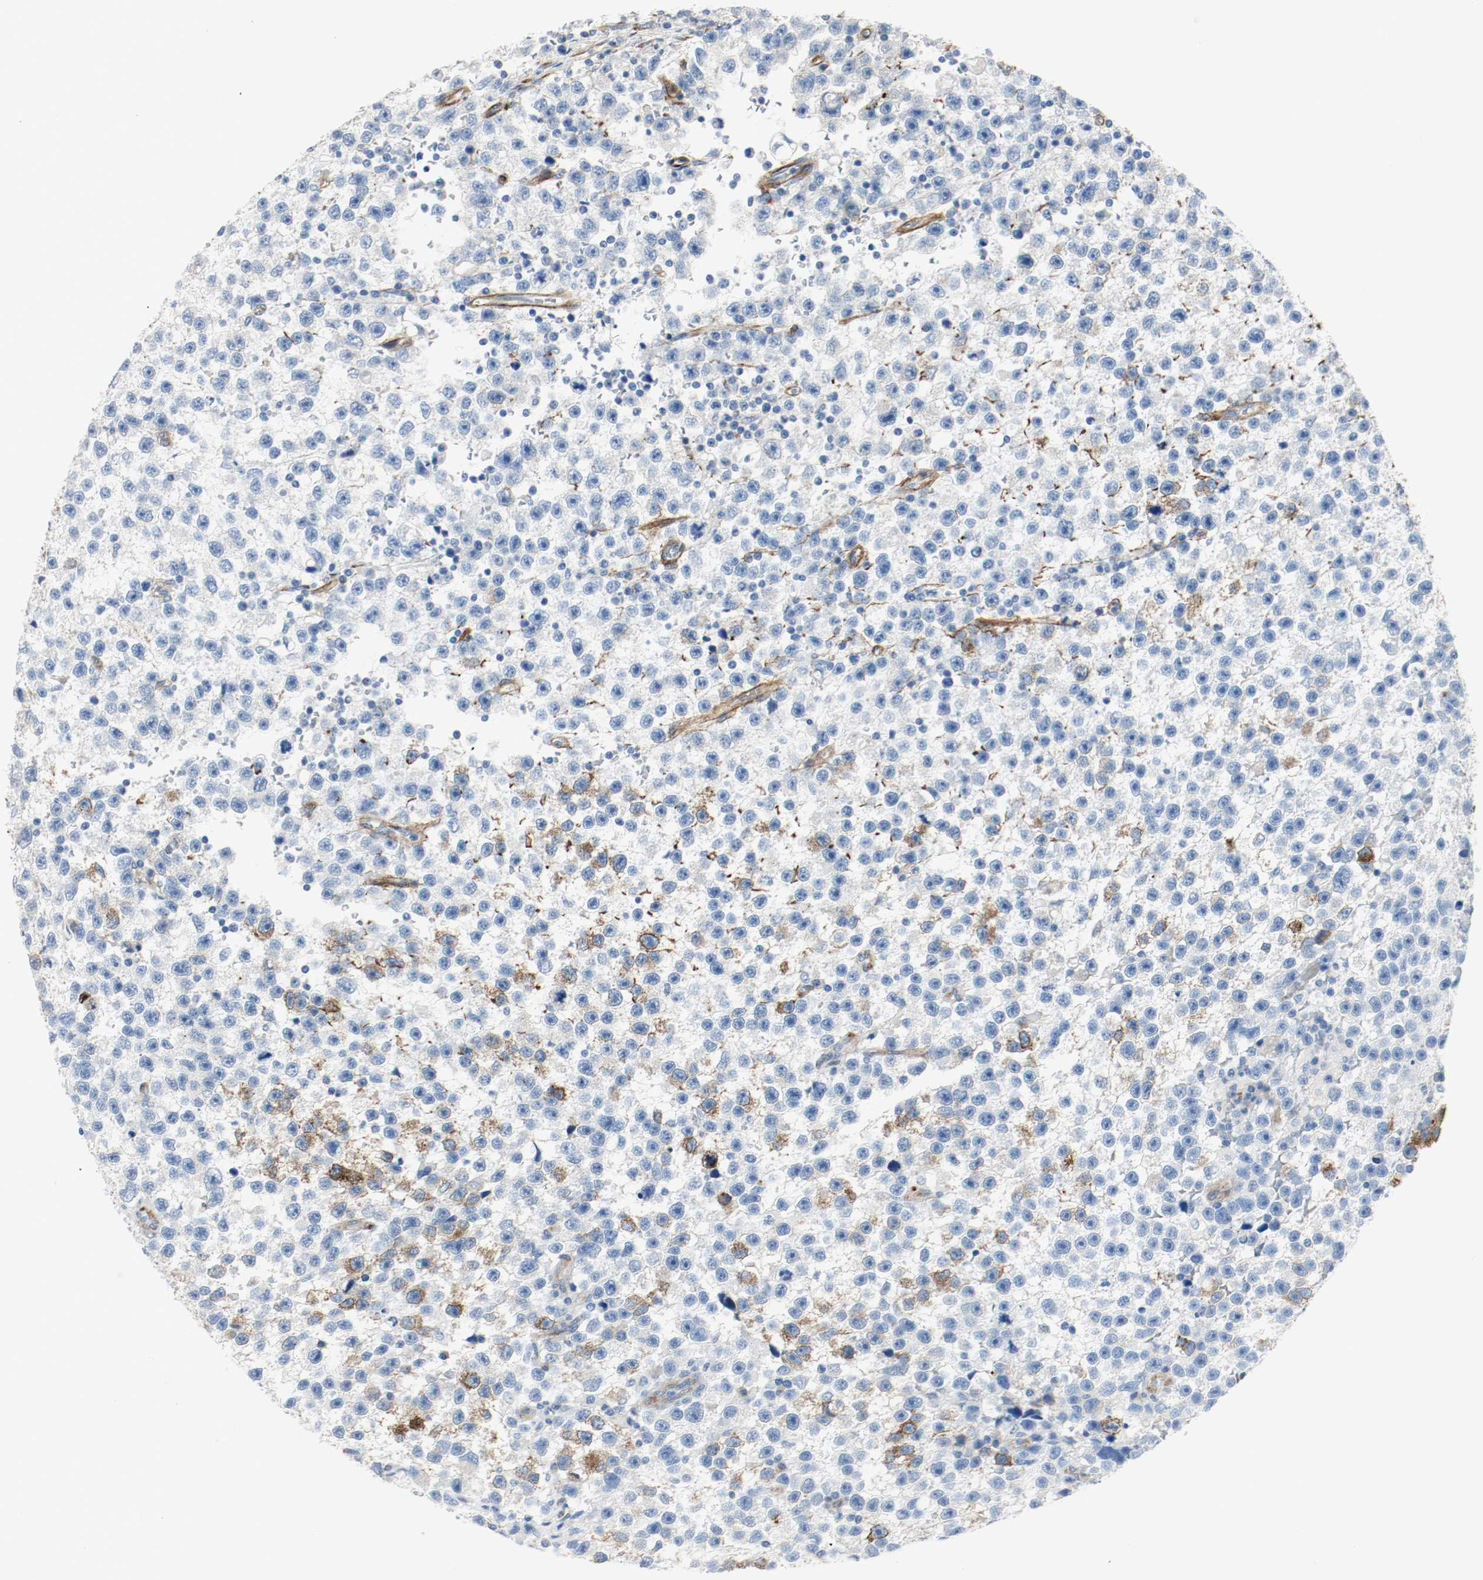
{"staining": {"intensity": "negative", "quantity": "none", "location": "none"}, "tissue": "testis cancer", "cell_type": "Tumor cells", "image_type": "cancer", "snomed": [{"axis": "morphology", "description": "Seminoma, NOS"}, {"axis": "topography", "description": "Testis"}], "caption": "The IHC photomicrograph has no significant expression in tumor cells of seminoma (testis) tissue.", "gene": "LAMB1", "patient": {"sex": "male", "age": 33}}